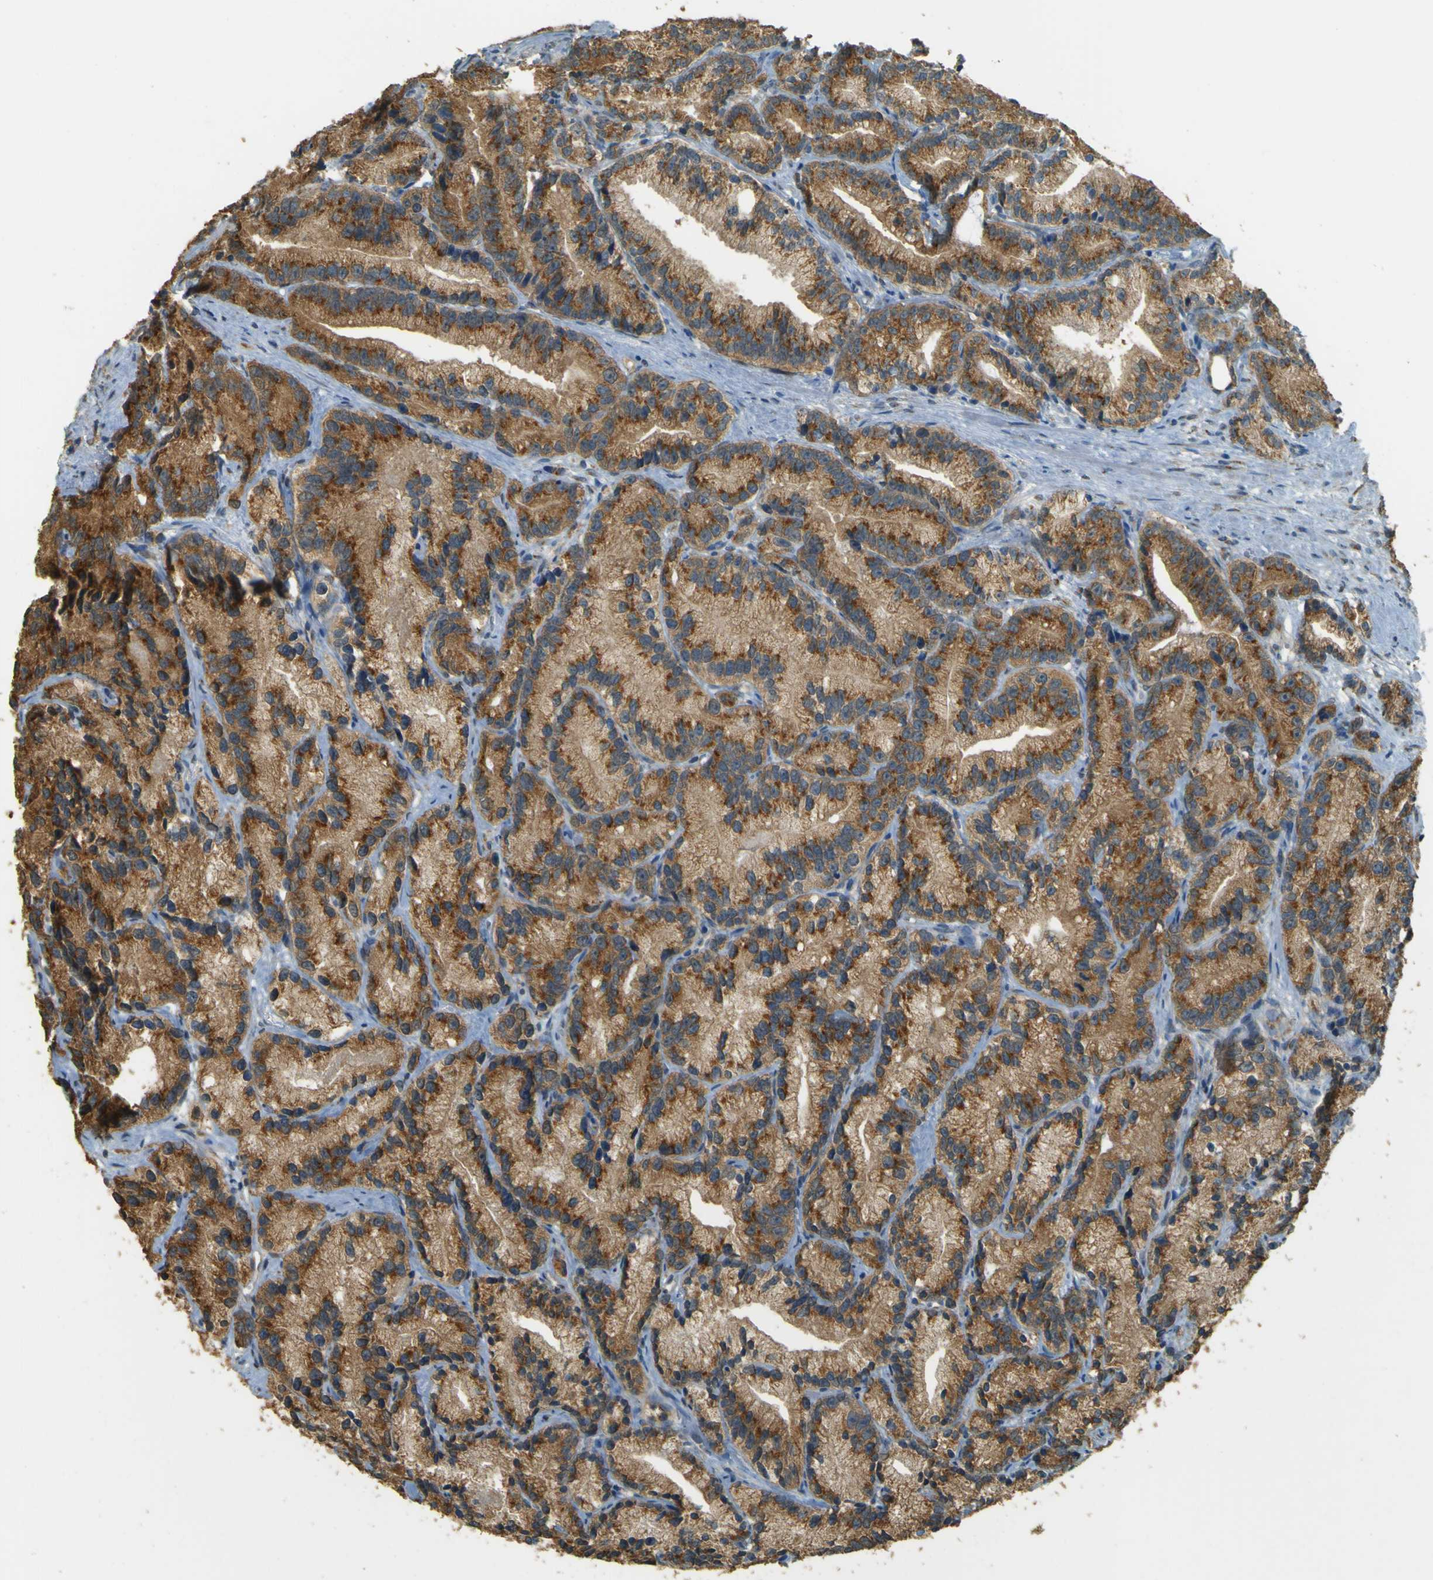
{"staining": {"intensity": "strong", "quantity": ">75%", "location": "cytoplasmic/membranous"}, "tissue": "prostate cancer", "cell_type": "Tumor cells", "image_type": "cancer", "snomed": [{"axis": "morphology", "description": "Adenocarcinoma, Low grade"}, {"axis": "topography", "description": "Prostate"}], "caption": "Tumor cells demonstrate strong cytoplasmic/membranous expression in approximately >75% of cells in low-grade adenocarcinoma (prostate).", "gene": "GOLGA1", "patient": {"sex": "male", "age": 89}}